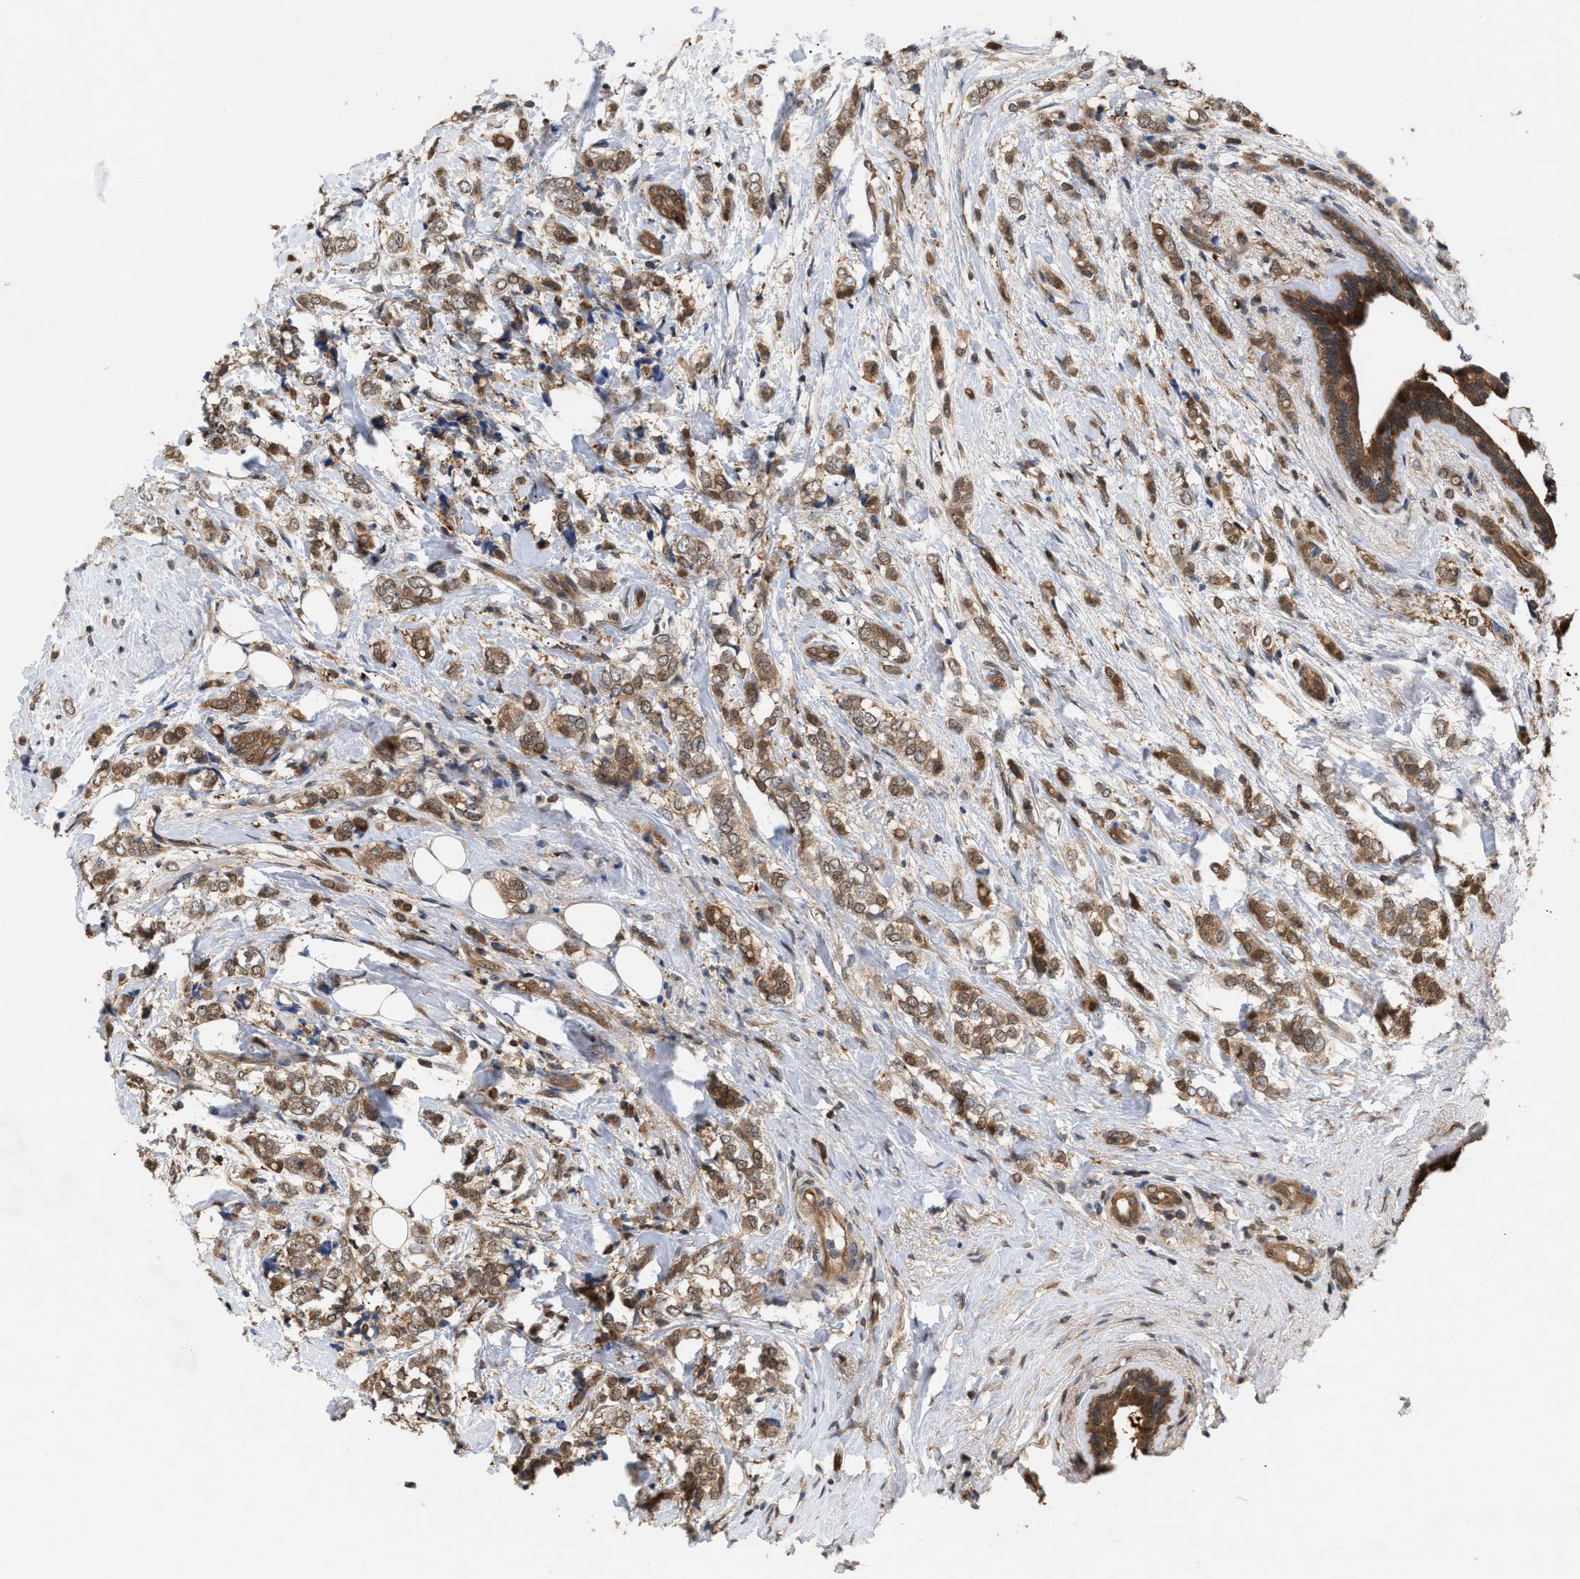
{"staining": {"intensity": "strong", "quantity": ">75%", "location": "cytoplasmic/membranous"}, "tissue": "breast cancer", "cell_type": "Tumor cells", "image_type": "cancer", "snomed": [{"axis": "morphology", "description": "Normal tissue, NOS"}, {"axis": "morphology", "description": "Lobular carcinoma"}, {"axis": "topography", "description": "Breast"}], "caption": "DAB immunohistochemical staining of breast cancer (lobular carcinoma) demonstrates strong cytoplasmic/membranous protein staining in about >75% of tumor cells.", "gene": "GLOD4", "patient": {"sex": "female", "age": 47}}